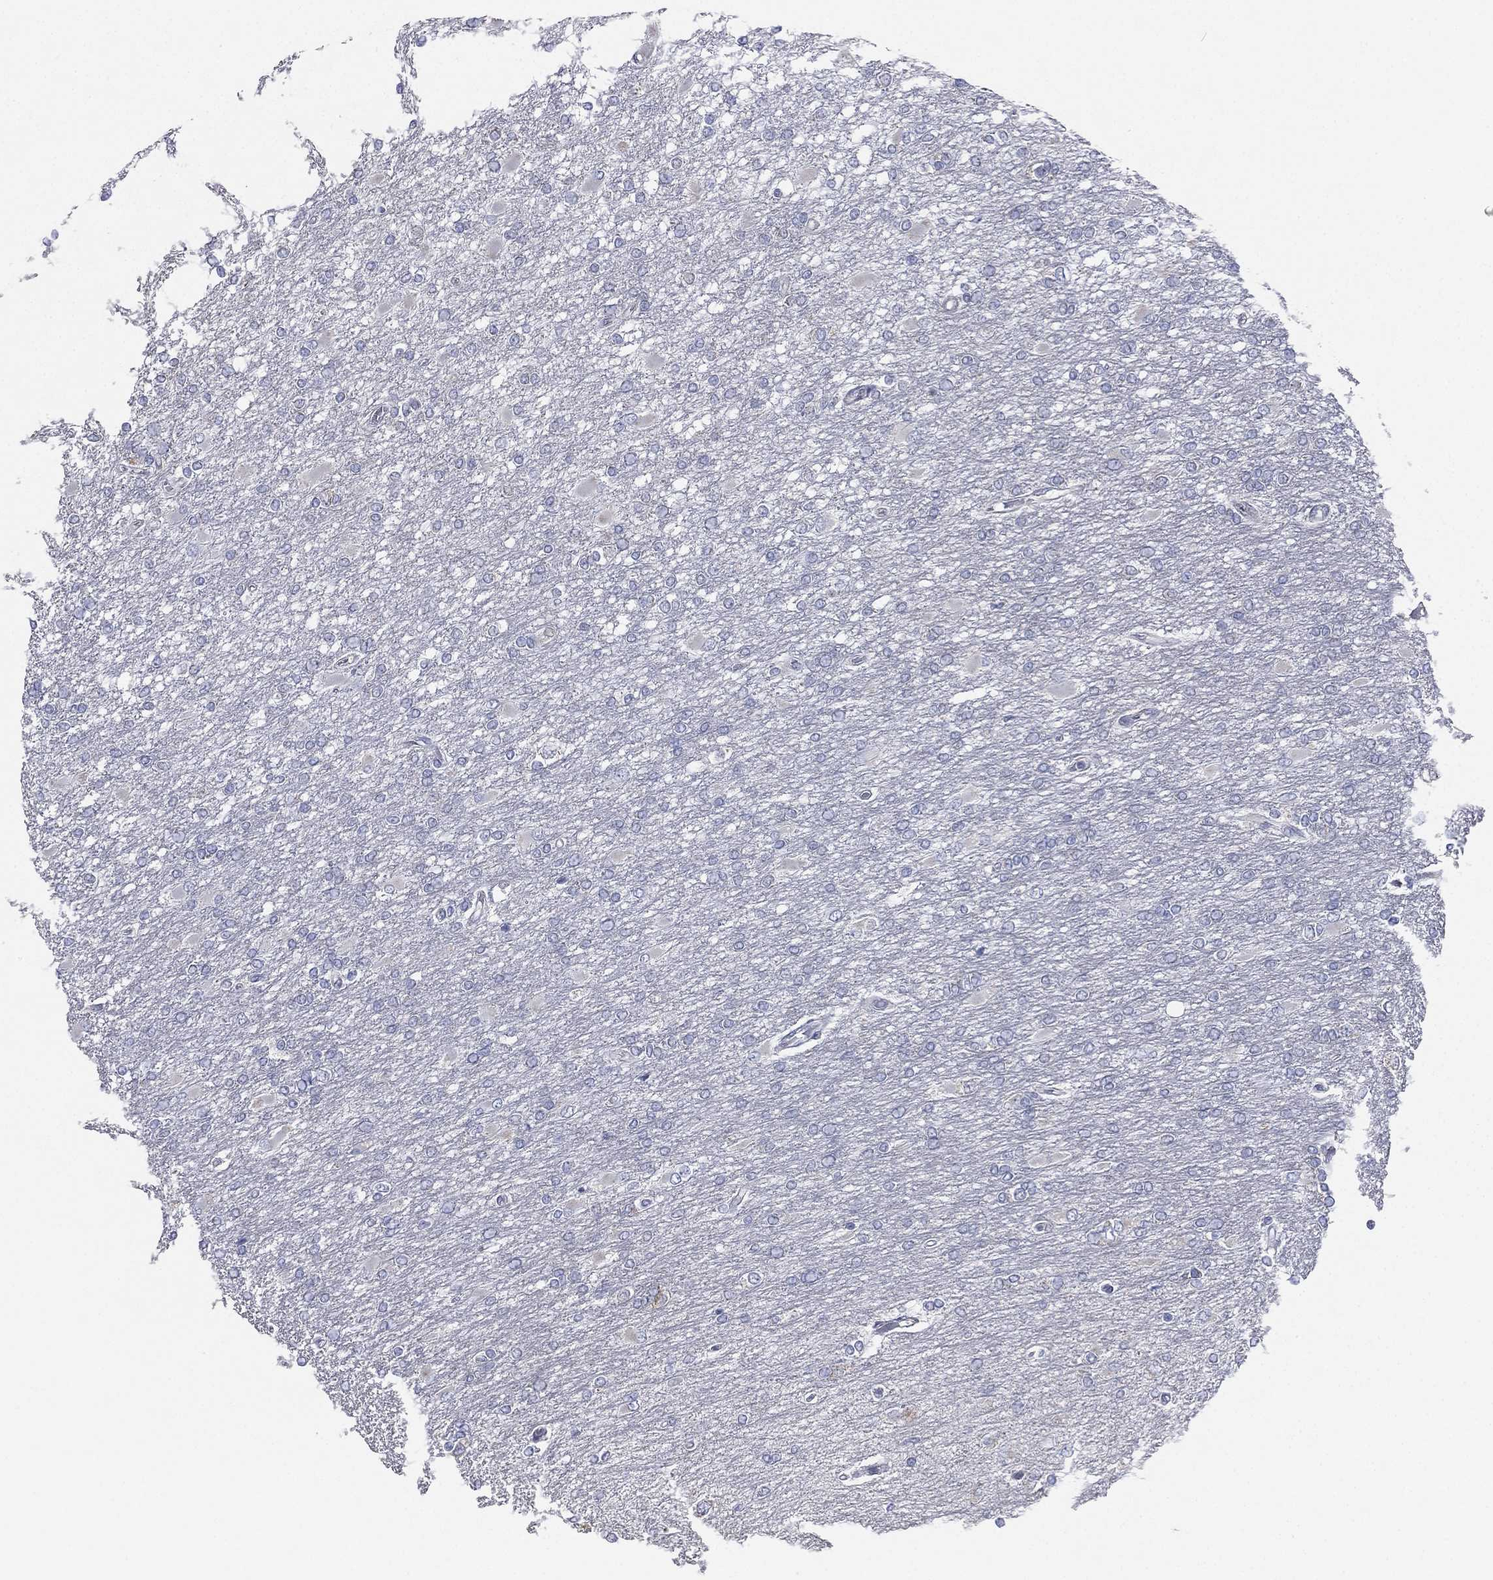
{"staining": {"intensity": "negative", "quantity": "none", "location": "none"}, "tissue": "glioma", "cell_type": "Tumor cells", "image_type": "cancer", "snomed": [{"axis": "morphology", "description": "Glioma, malignant, High grade"}, {"axis": "topography", "description": "Cerebral cortex"}], "caption": "DAB immunohistochemical staining of human glioma exhibits no significant positivity in tumor cells.", "gene": "ATP8A2", "patient": {"sex": "male", "age": 79}}